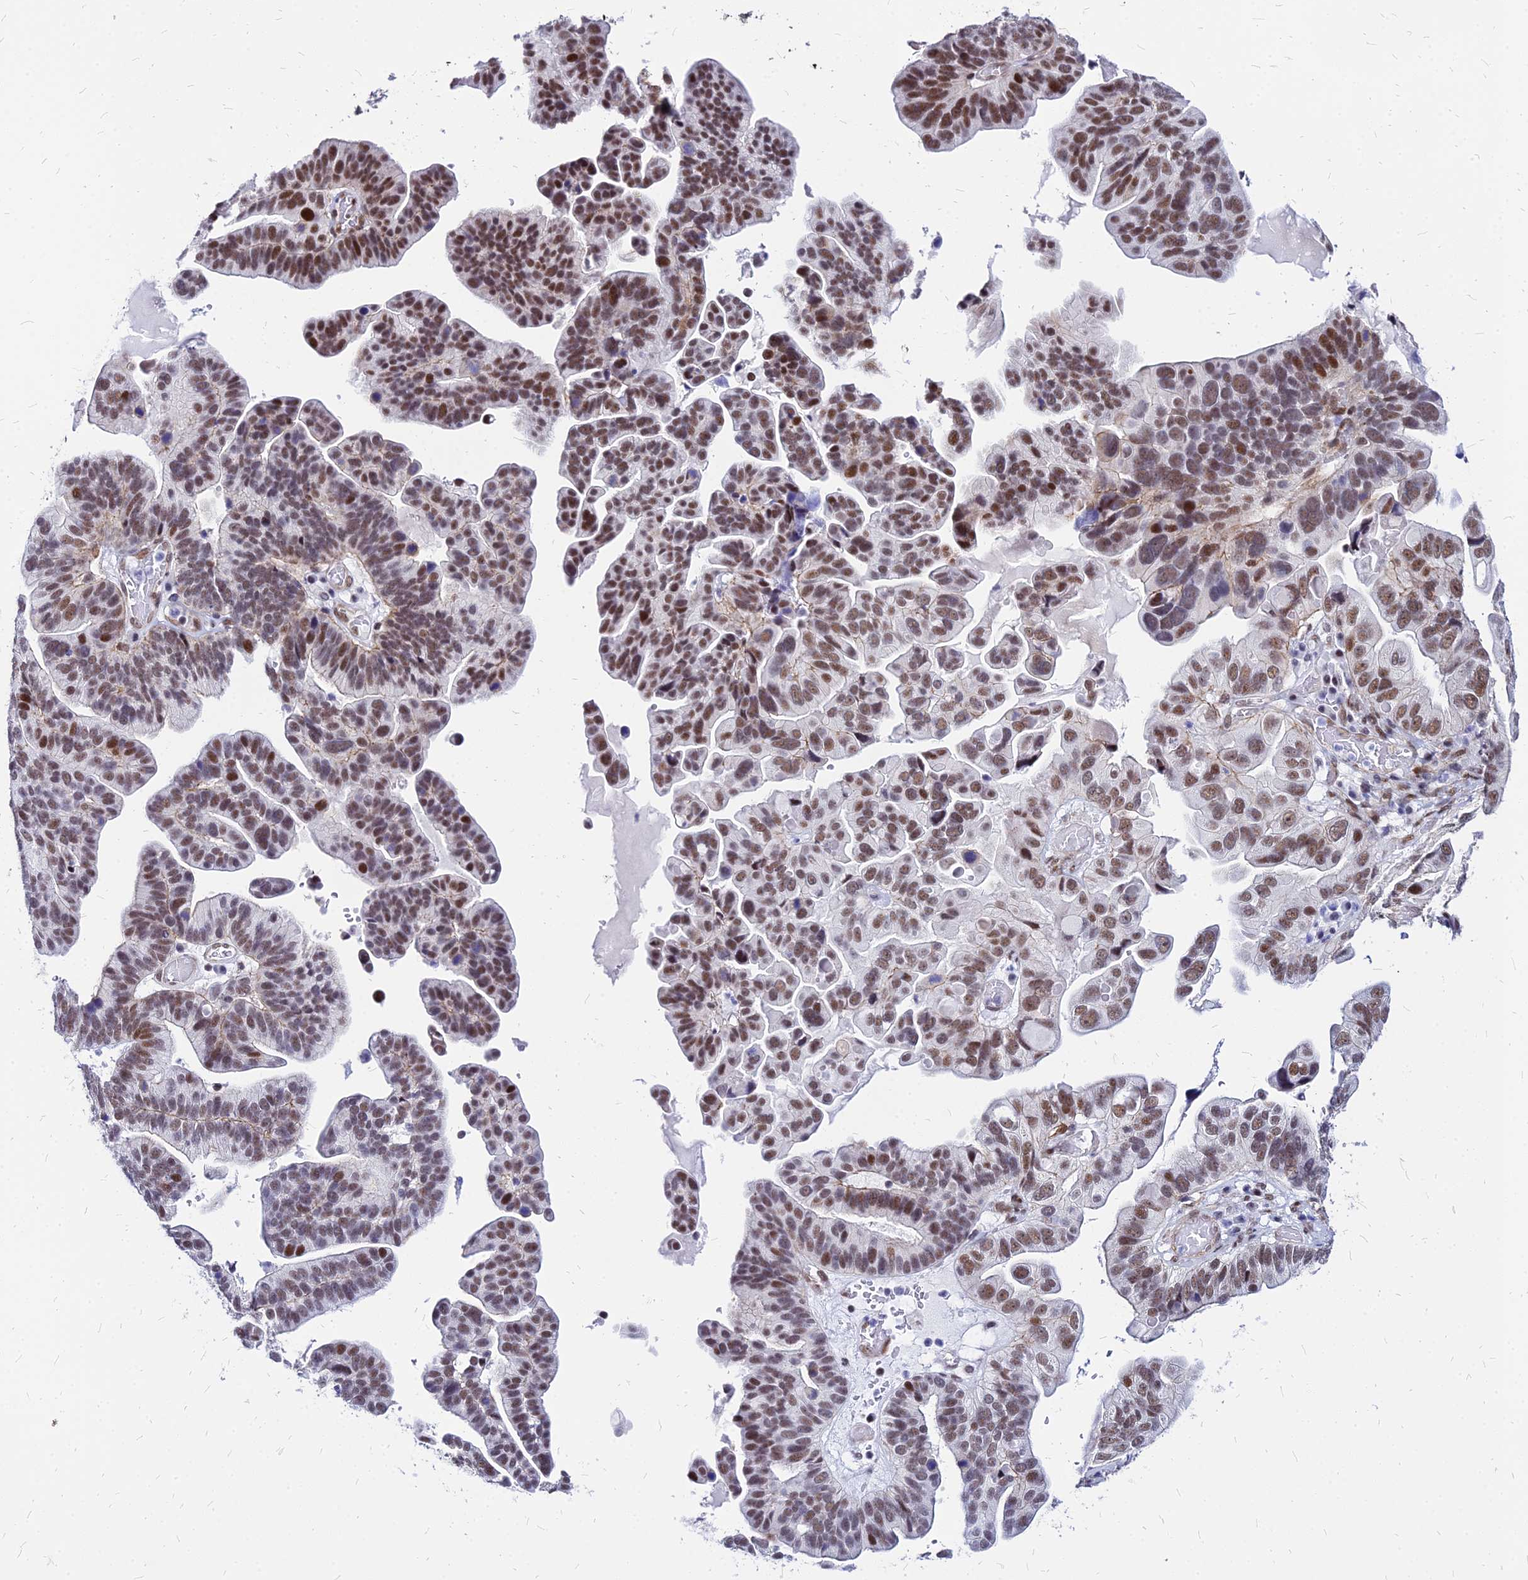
{"staining": {"intensity": "moderate", "quantity": ">75%", "location": "nuclear"}, "tissue": "ovarian cancer", "cell_type": "Tumor cells", "image_type": "cancer", "snomed": [{"axis": "morphology", "description": "Cystadenocarcinoma, serous, NOS"}, {"axis": "topography", "description": "Ovary"}], "caption": "A brown stain labels moderate nuclear staining of a protein in serous cystadenocarcinoma (ovarian) tumor cells. Nuclei are stained in blue.", "gene": "FDX2", "patient": {"sex": "female", "age": 56}}